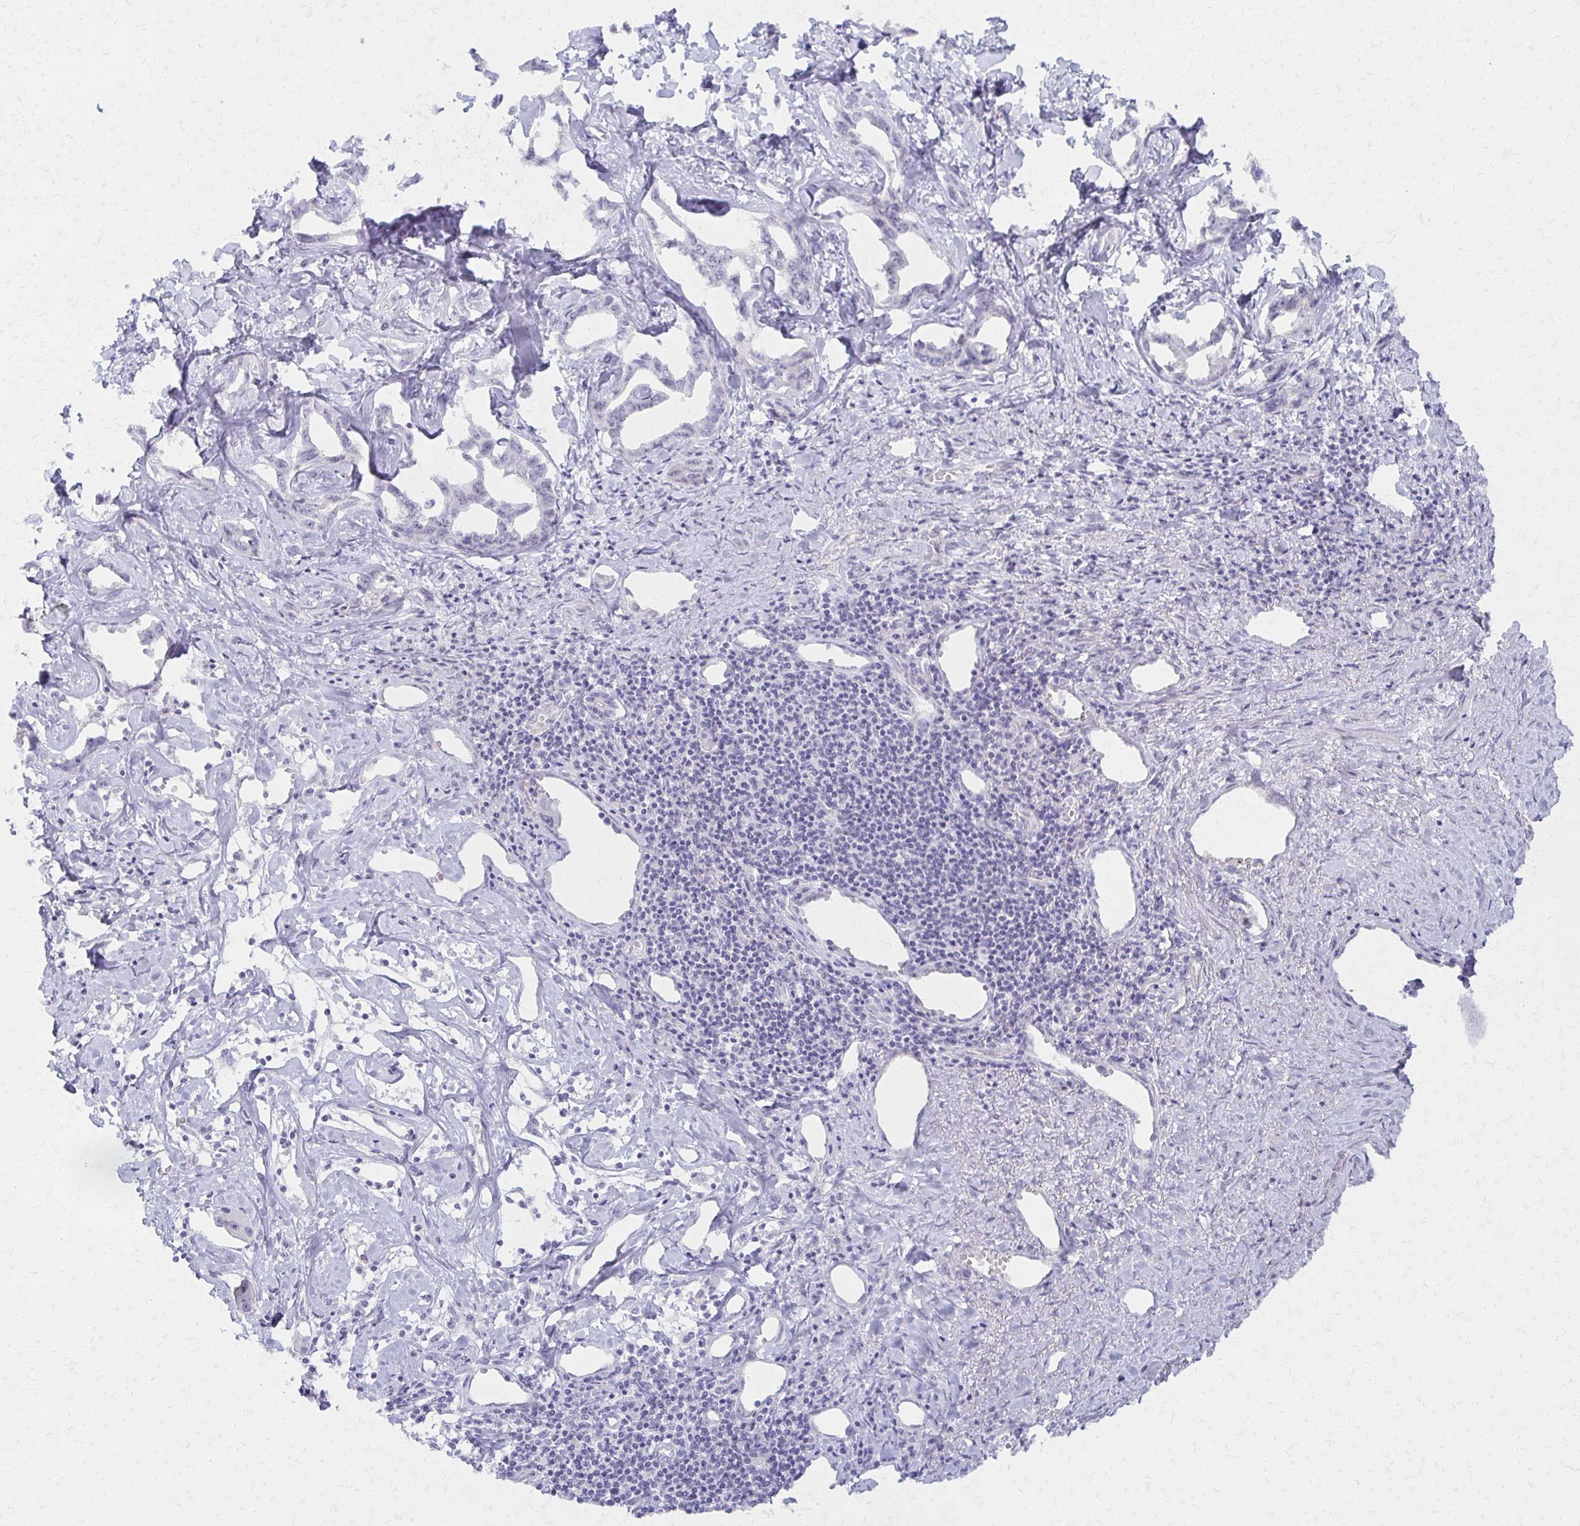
{"staining": {"intensity": "negative", "quantity": "none", "location": "none"}, "tissue": "liver cancer", "cell_type": "Tumor cells", "image_type": "cancer", "snomed": [{"axis": "morphology", "description": "Cholangiocarcinoma"}, {"axis": "topography", "description": "Liver"}], "caption": "The photomicrograph exhibits no staining of tumor cells in liver cancer (cholangiocarcinoma).", "gene": "MORC4", "patient": {"sex": "male", "age": 59}}